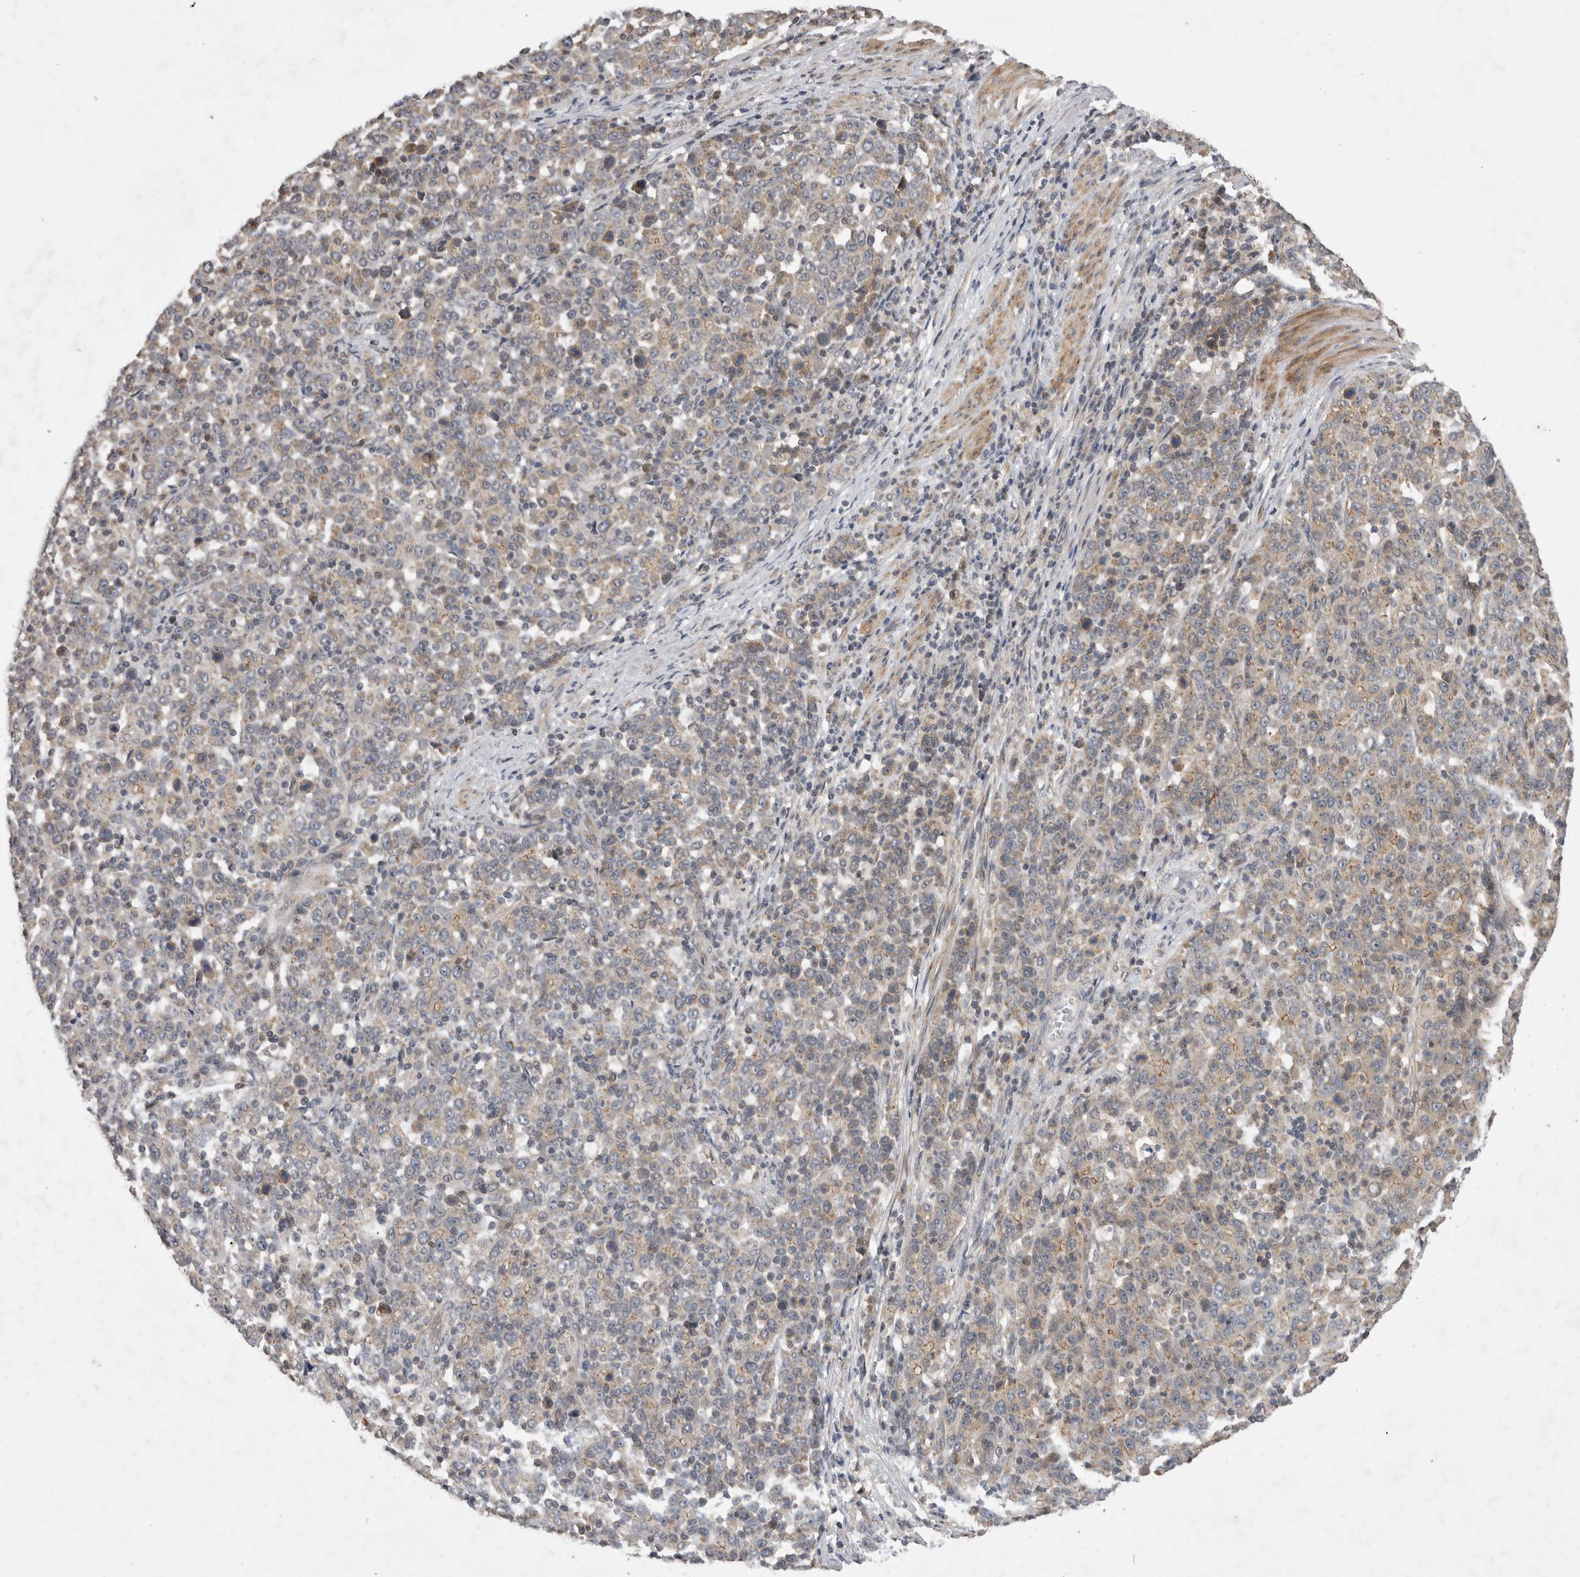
{"staining": {"intensity": "weak", "quantity": "25%-75%", "location": "cytoplasmic/membranous"}, "tissue": "stomach cancer", "cell_type": "Tumor cells", "image_type": "cancer", "snomed": [{"axis": "morphology", "description": "Adenocarcinoma, NOS"}, {"axis": "topography", "description": "Stomach, upper"}], "caption": "Immunohistochemistry staining of stomach cancer (adenocarcinoma), which displays low levels of weak cytoplasmic/membranous expression in approximately 25%-75% of tumor cells indicating weak cytoplasmic/membranous protein staining. The staining was performed using DAB (3,3'-diaminobenzidine) (brown) for protein detection and nuclei were counterstained in hematoxylin (blue).", "gene": "KCNIP1", "patient": {"sex": "male", "age": 69}}